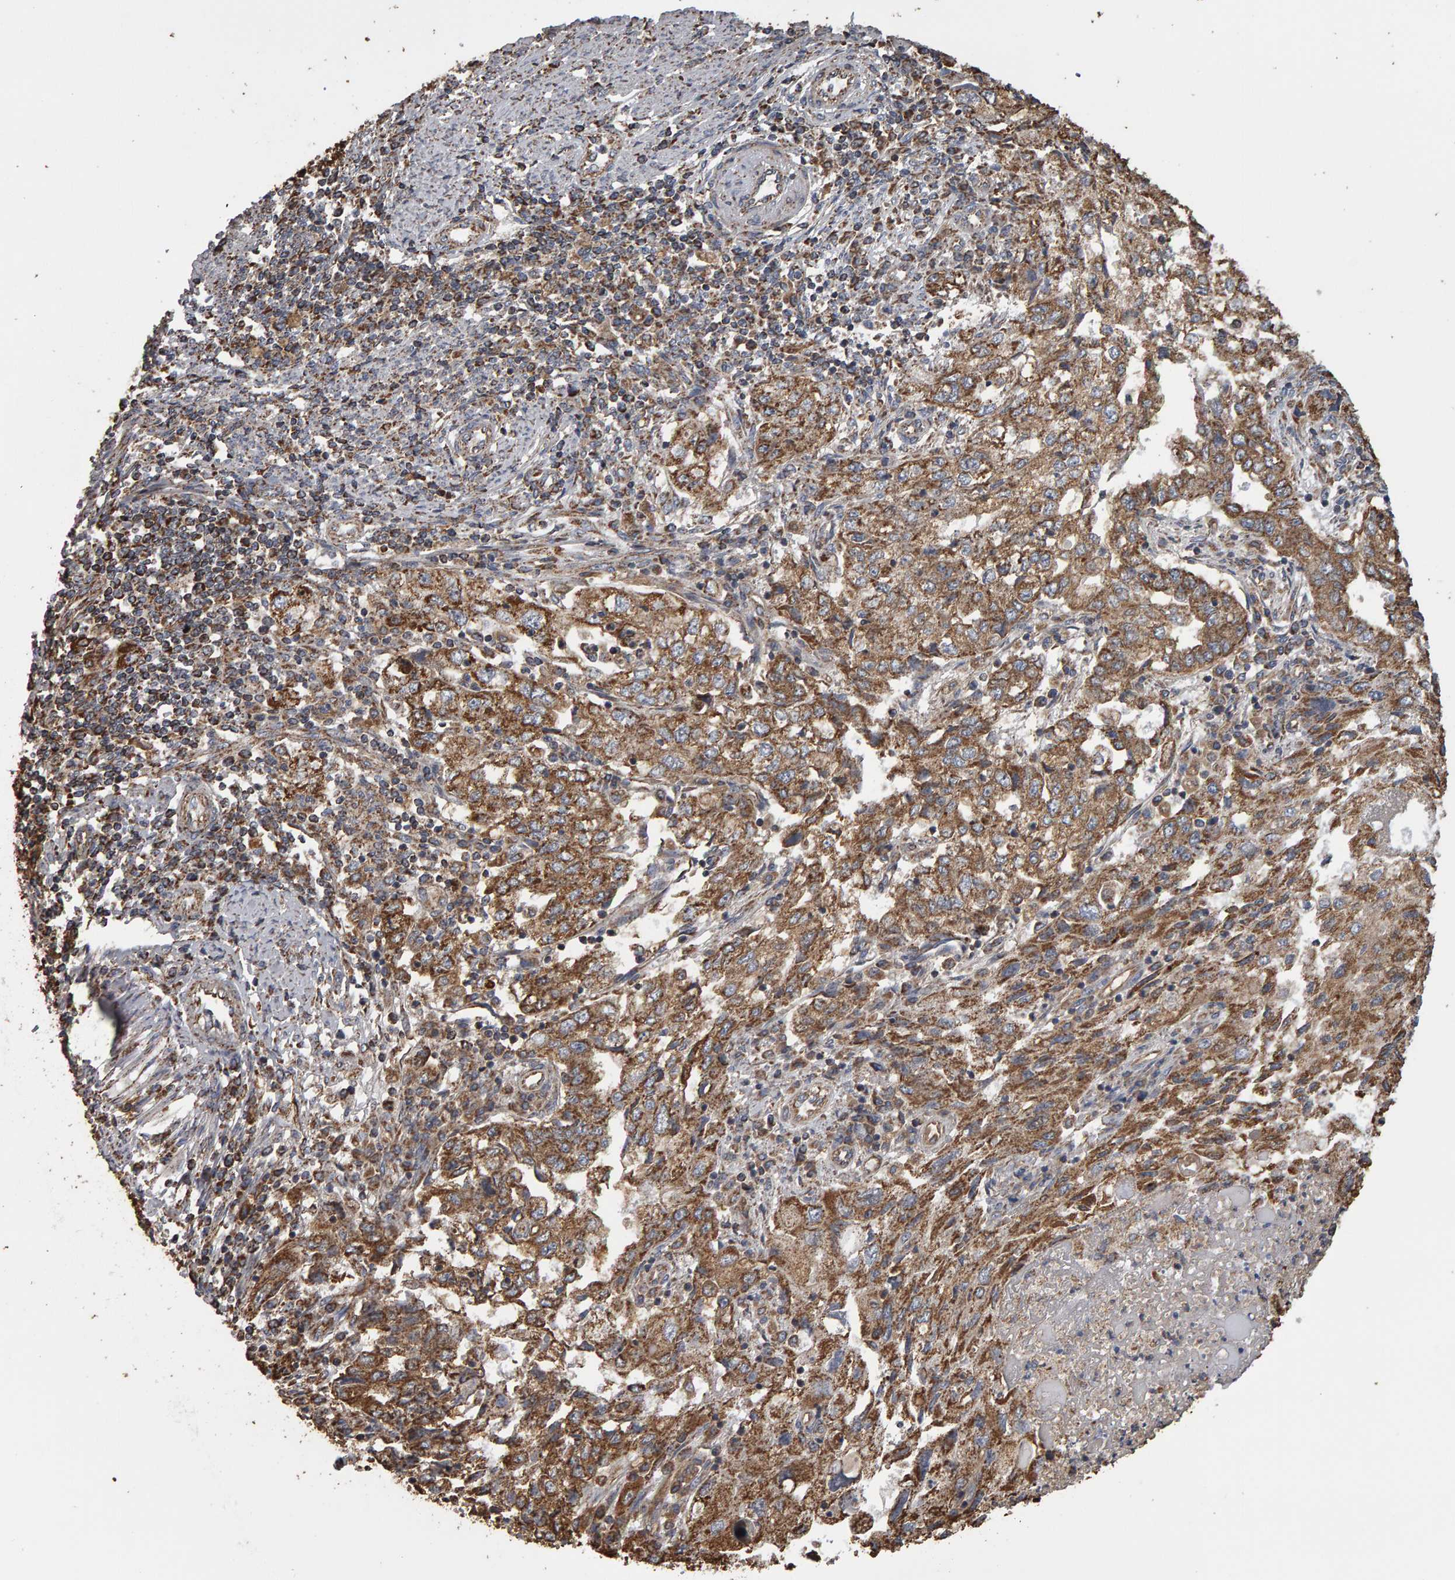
{"staining": {"intensity": "moderate", "quantity": ">75%", "location": "cytoplasmic/membranous"}, "tissue": "endometrial cancer", "cell_type": "Tumor cells", "image_type": "cancer", "snomed": [{"axis": "morphology", "description": "Adenocarcinoma, NOS"}, {"axis": "topography", "description": "Endometrium"}], "caption": "Immunohistochemistry (DAB) staining of human adenocarcinoma (endometrial) demonstrates moderate cytoplasmic/membranous protein staining in about >75% of tumor cells. Nuclei are stained in blue.", "gene": "TOM1L1", "patient": {"sex": "female", "age": 49}}